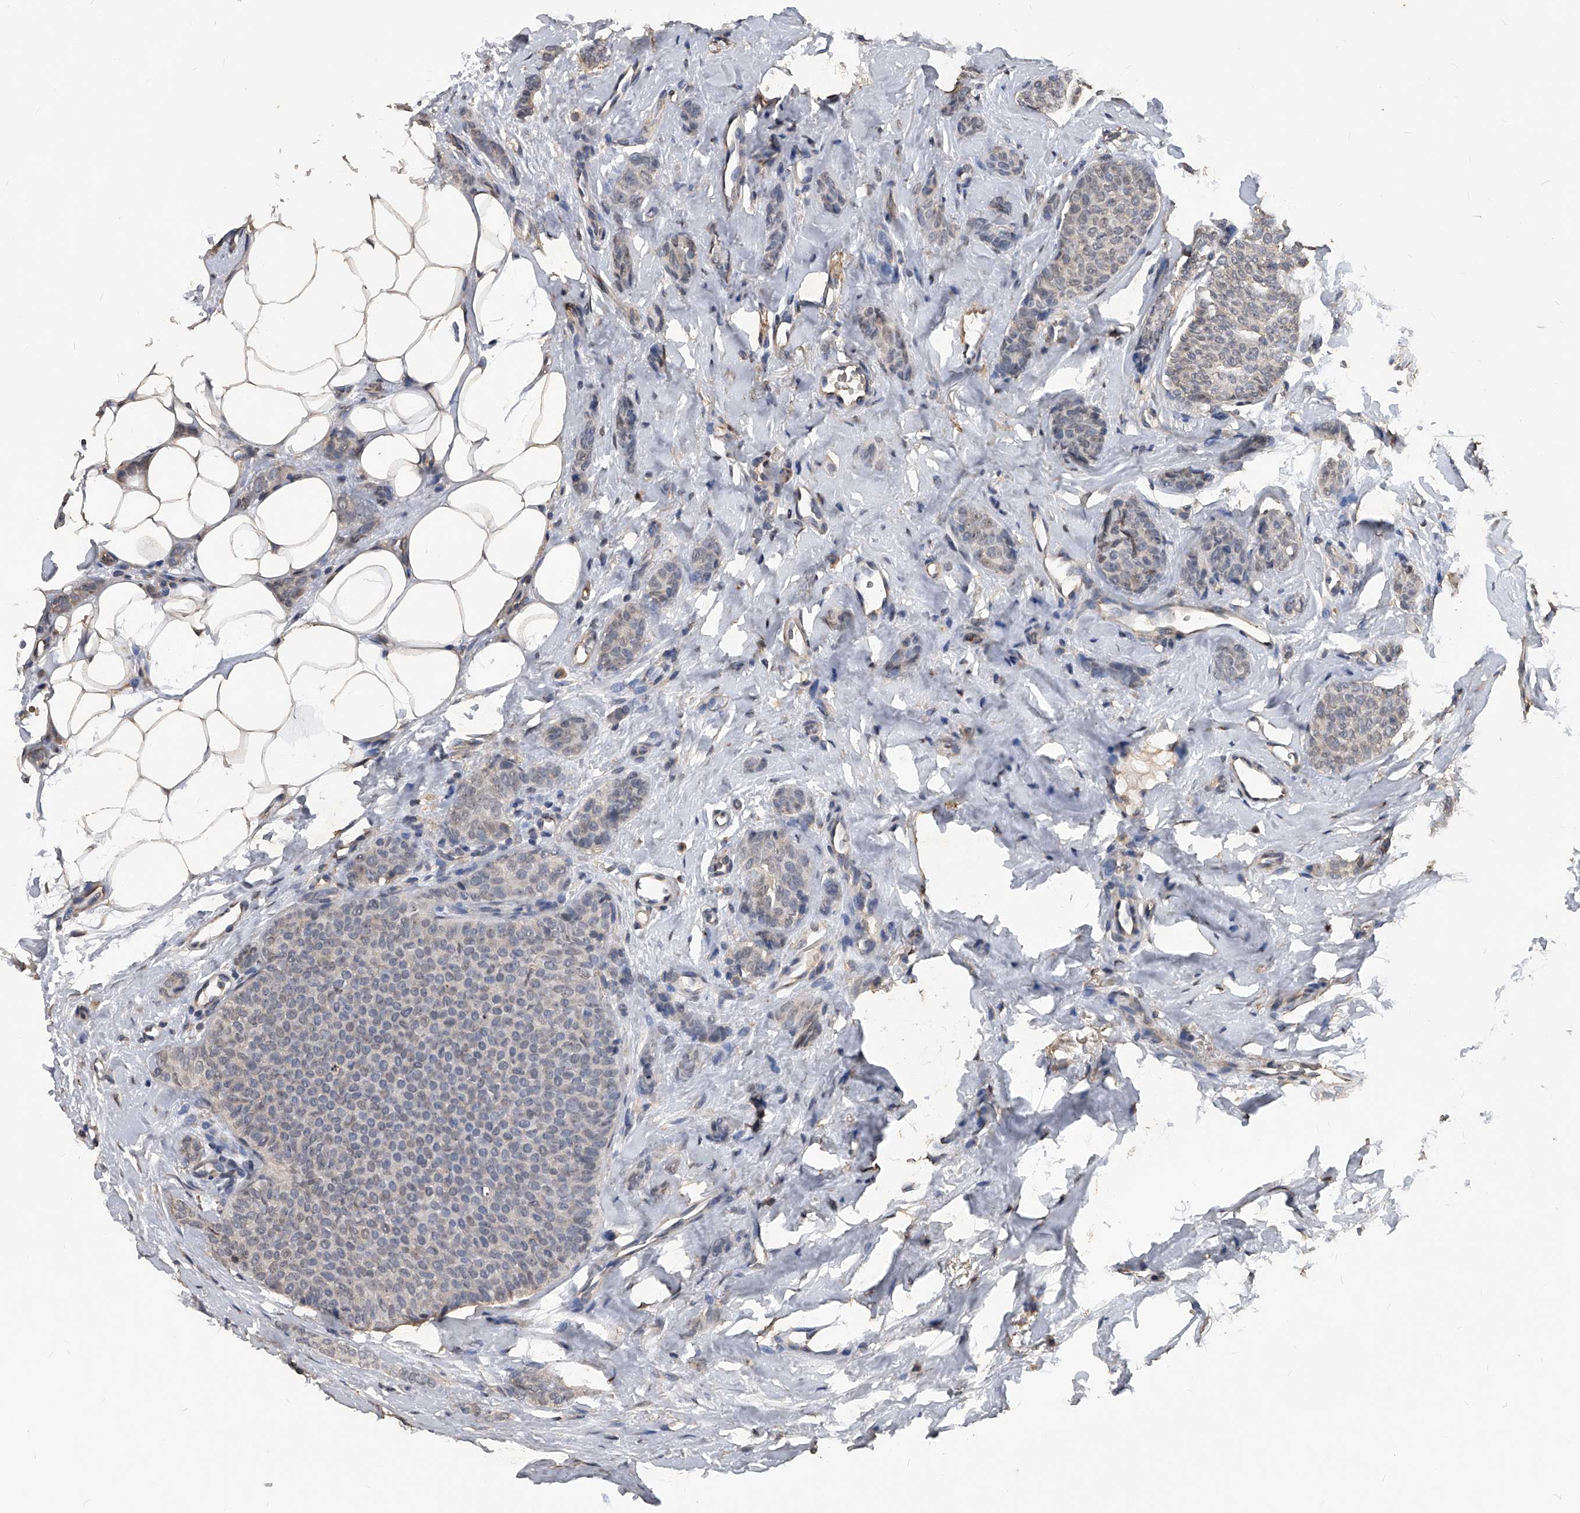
{"staining": {"intensity": "weak", "quantity": "<25%", "location": "cytoplasmic/membranous"}, "tissue": "breast cancer", "cell_type": "Tumor cells", "image_type": "cancer", "snomed": [{"axis": "morphology", "description": "Lobular carcinoma"}, {"axis": "topography", "description": "Skin"}, {"axis": "topography", "description": "Breast"}], "caption": "Breast cancer stained for a protein using IHC demonstrates no staining tumor cells.", "gene": "FBXL4", "patient": {"sex": "female", "age": 46}}